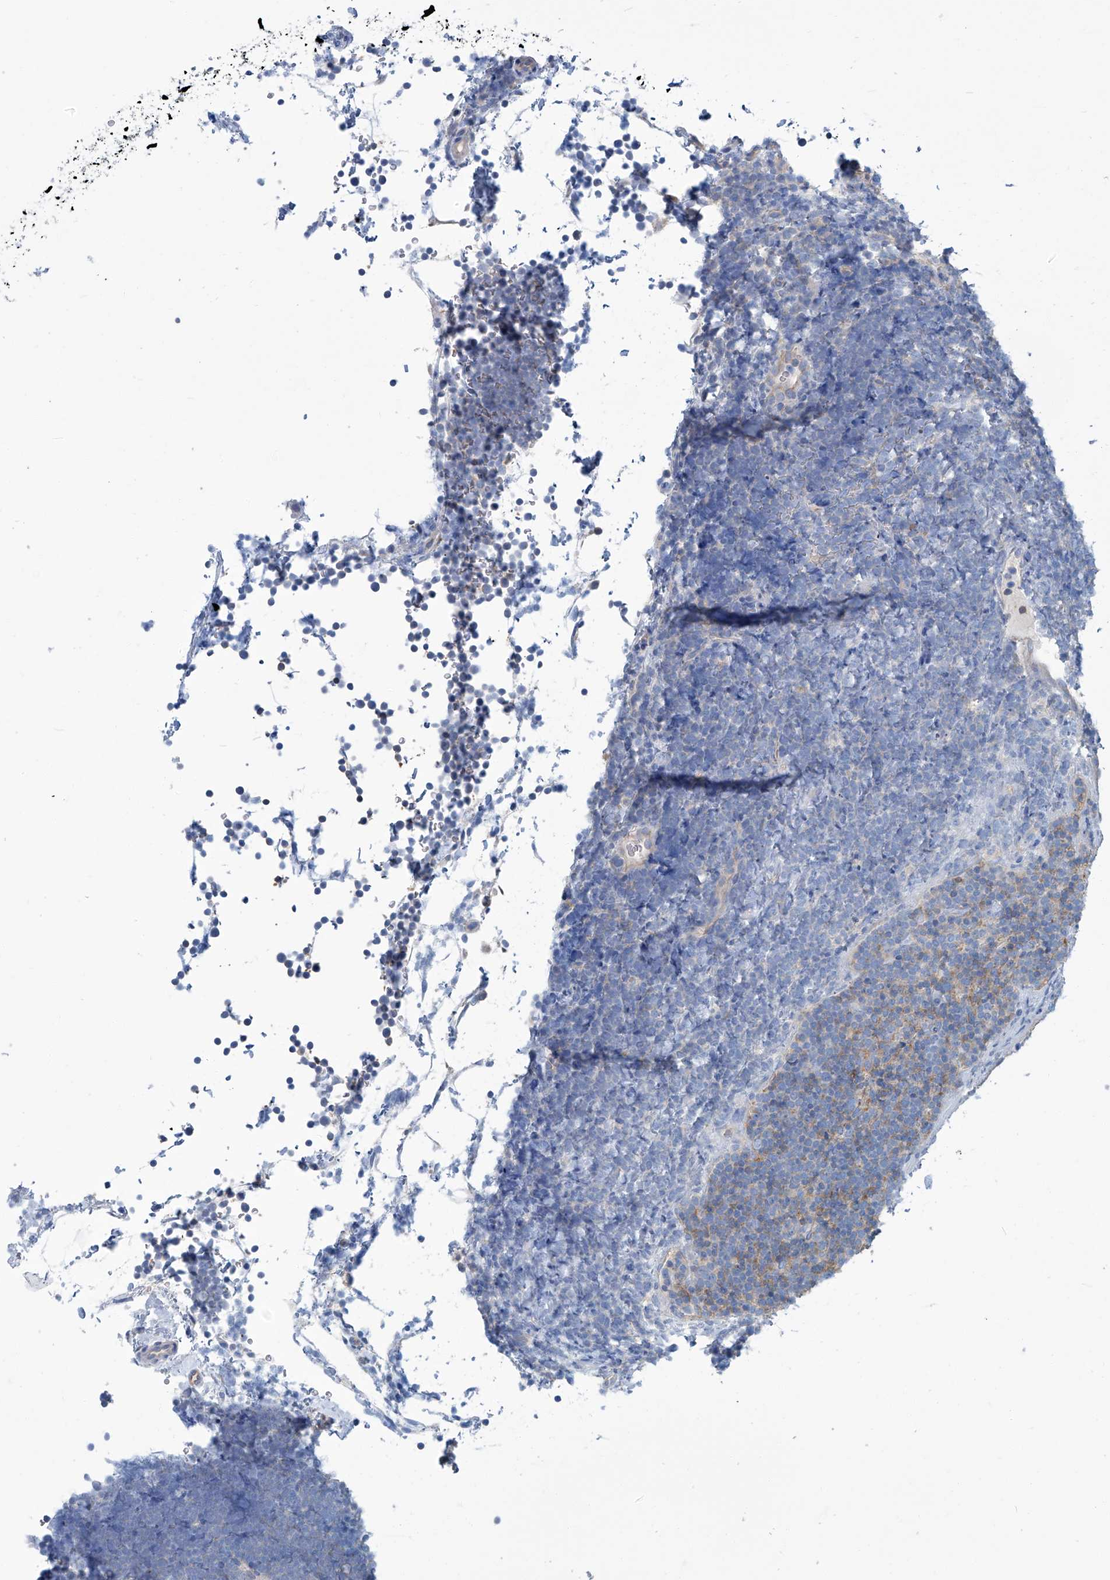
{"staining": {"intensity": "moderate", "quantity": "<25%", "location": "cytoplasmic/membranous"}, "tissue": "lymphoma", "cell_type": "Tumor cells", "image_type": "cancer", "snomed": [{"axis": "morphology", "description": "Malignant lymphoma, non-Hodgkin's type, High grade"}, {"axis": "topography", "description": "Lymph node"}], "caption": "An image of malignant lymphoma, non-Hodgkin's type (high-grade) stained for a protein shows moderate cytoplasmic/membranous brown staining in tumor cells.", "gene": "PFKL", "patient": {"sex": "male", "age": 13}}